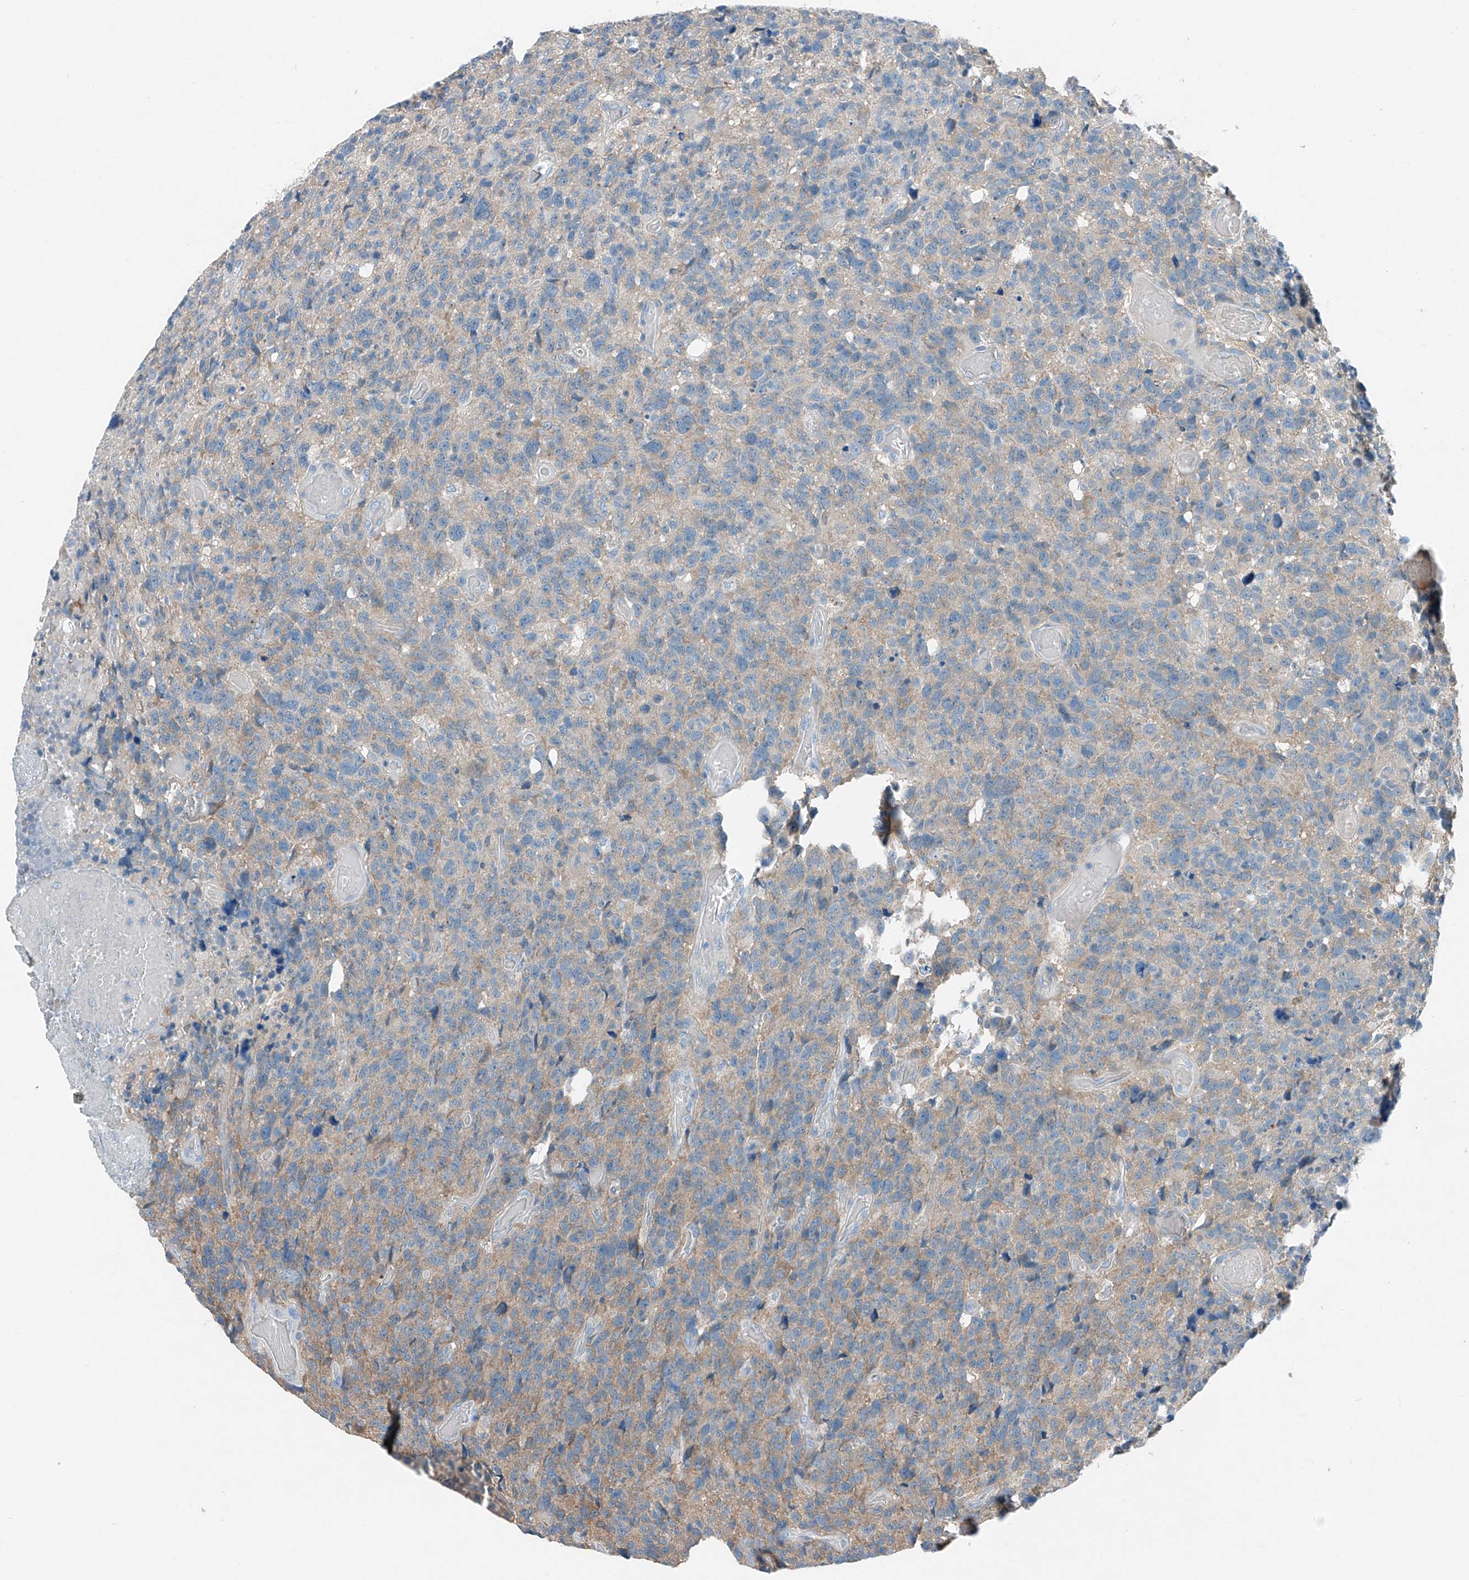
{"staining": {"intensity": "negative", "quantity": "none", "location": "none"}, "tissue": "glioma", "cell_type": "Tumor cells", "image_type": "cancer", "snomed": [{"axis": "morphology", "description": "Glioma, malignant, High grade"}, {"axis": "topography", "description": "Brain"}], "caption": "The micrograph displays no staining of tumor cells in malignant high-grade glioma.", "gene": "MDGA1", "patient": {"sex": "male", "age": 69}}